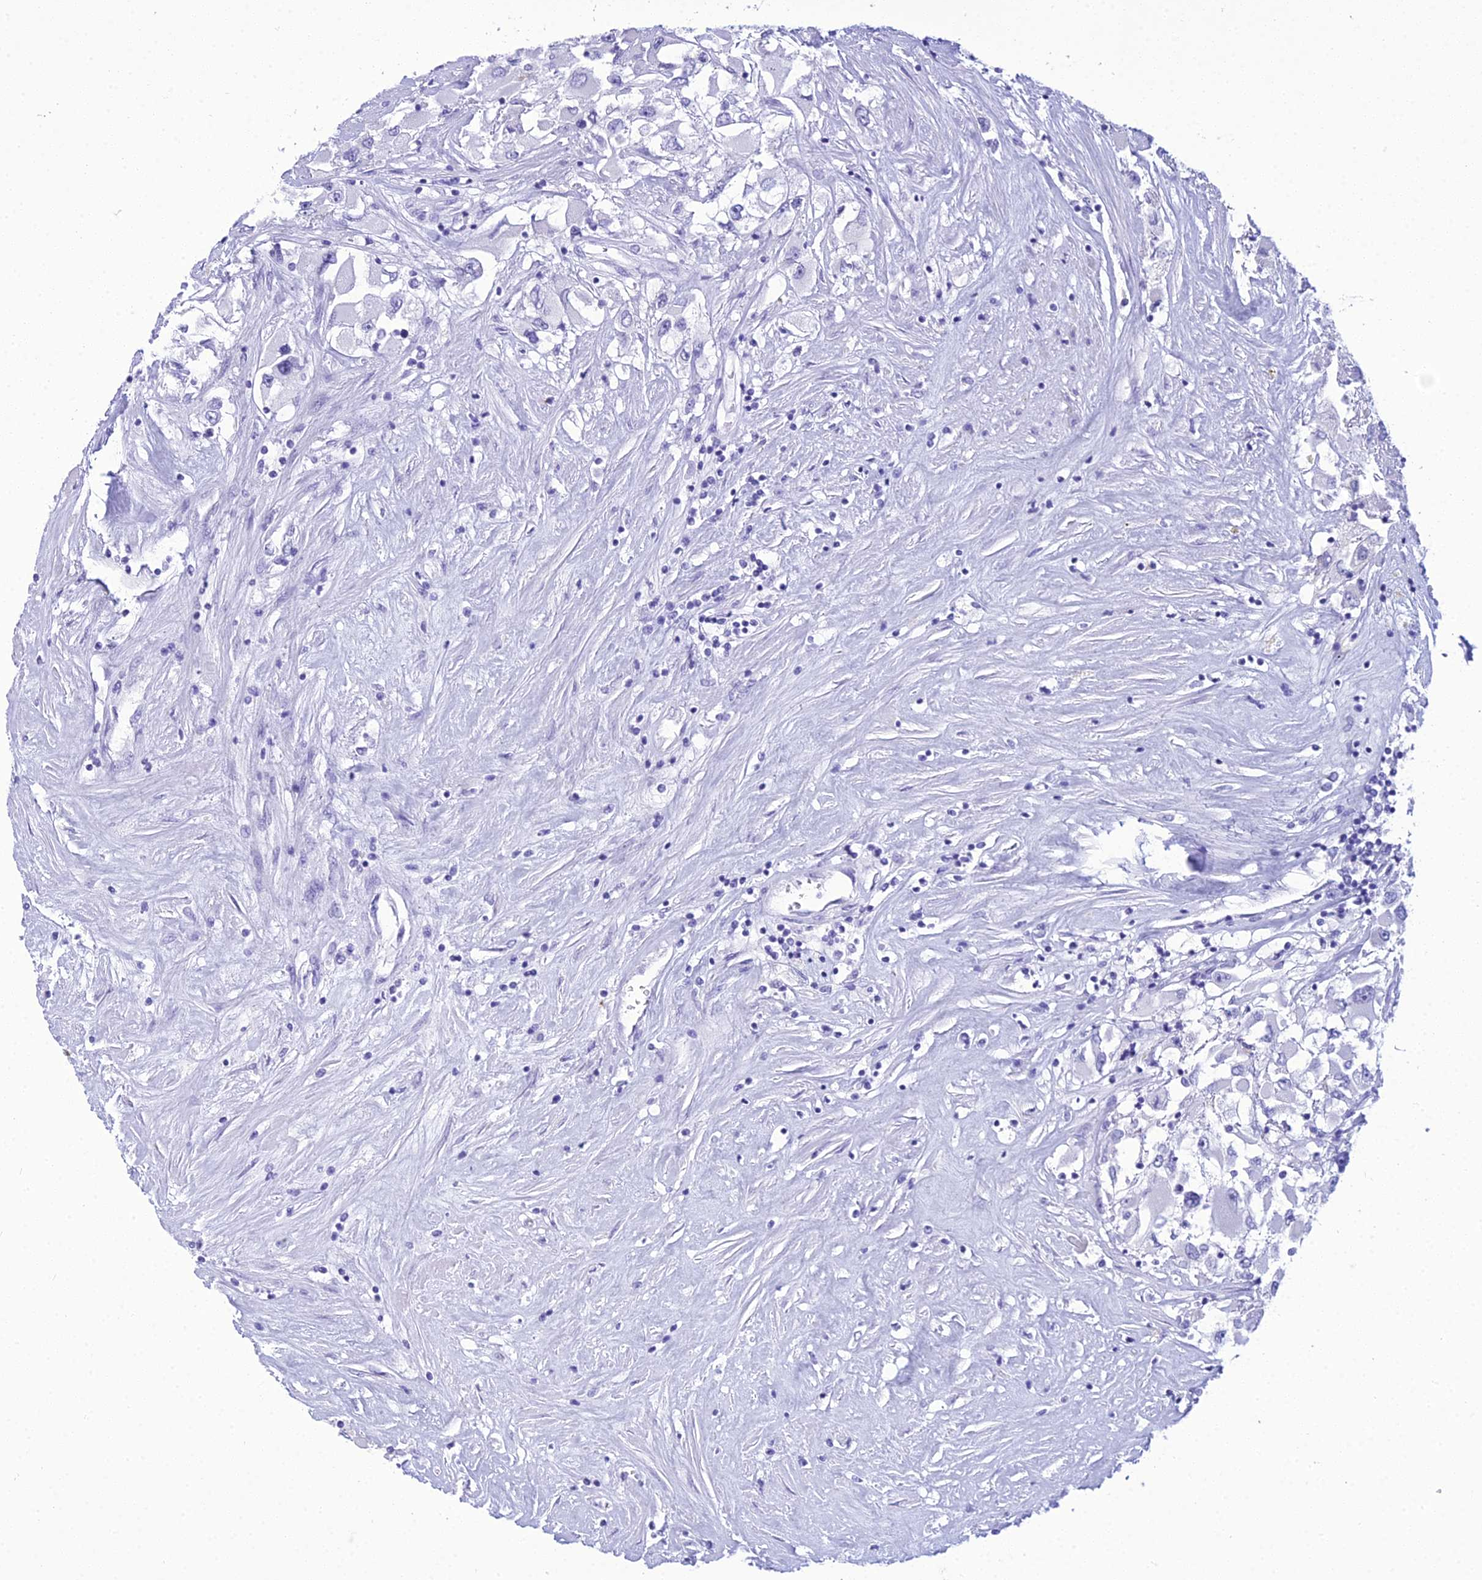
{"staining": {"intensity": "negative", "quantity": "none", "location": "none"}, "tissue": "renal cancer", "cell_type": "Tumor cells", "image_type": "cancer", "snomed": [{"axis": "morphology", "description": "Adenocarcinoma, NOS"}, {"axis": "topography", "description": "Kidney"}], "caption": "Tumor cells are negative for brown protein staining in renal cancer. Brightfield microscopy of immunohistochemistry stained with DAB (3,3'-diaminobenzidine) (brown) and hematoxylin (blue), captured at high magnification.", "gene": "ZNF442", "patient": {"sex": "female", "age": 52}}